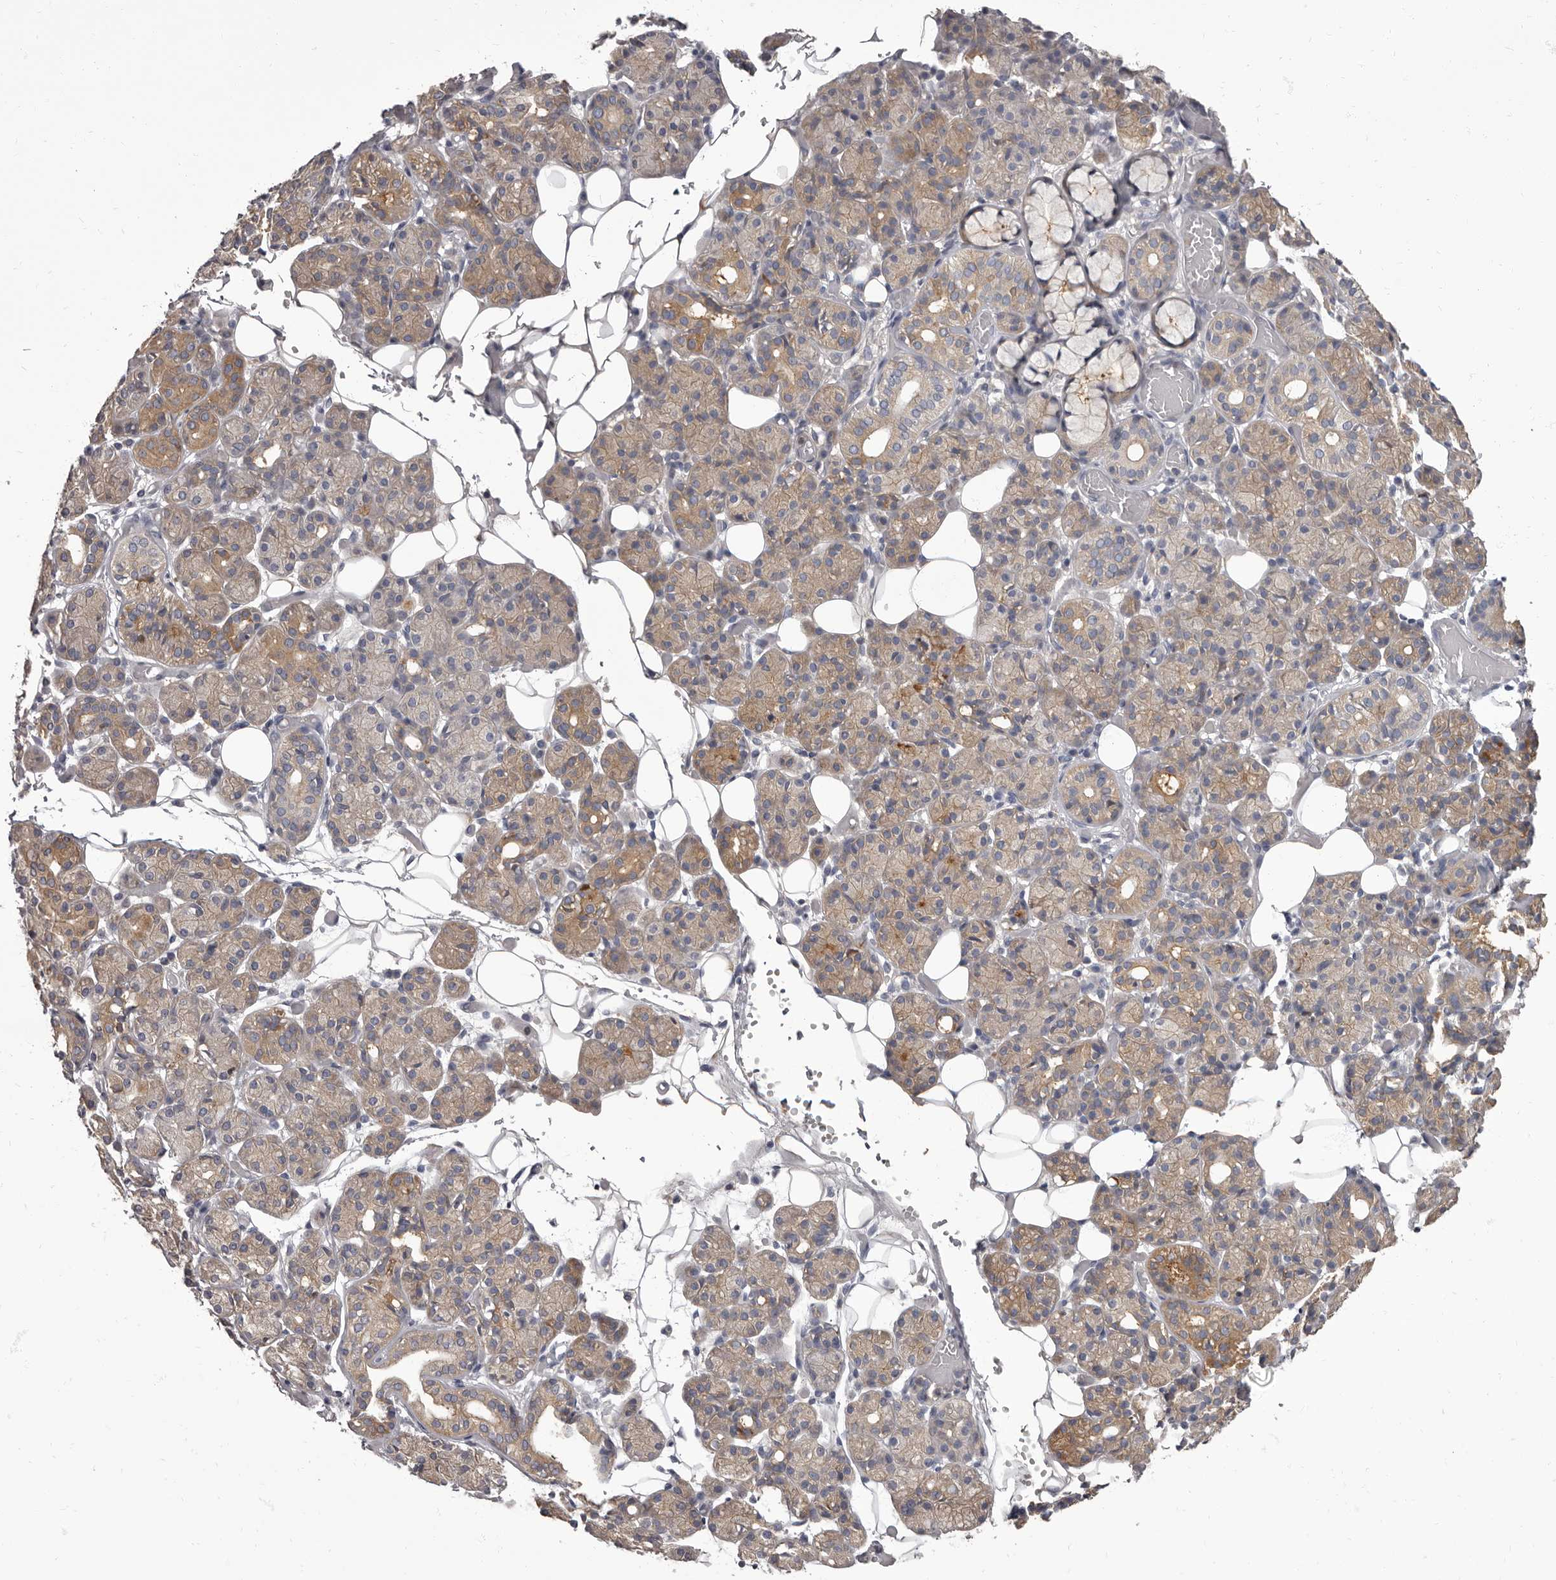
{"staining": {"intensity": "moderate", "quantity": "25%-75%", "location": "cytoplasmic/membranous"}, "tissue": "salivary gland", "cell_type": "Glandular cells", "image_type": "normal", "snomed": [{"axis": "morphology", "description": "Normal tissue, NOS"}, {"axis": "topography", "description": "Salivary gland"}], "caption": "Protein staining by immunohistochemistry reveals moderate cytoplasmic/membranous expression in approximately 25%-75% of glandular cells in benign salivary gland.", "gene": "APEH", "patient": {"sex": "male", "age": 63}}